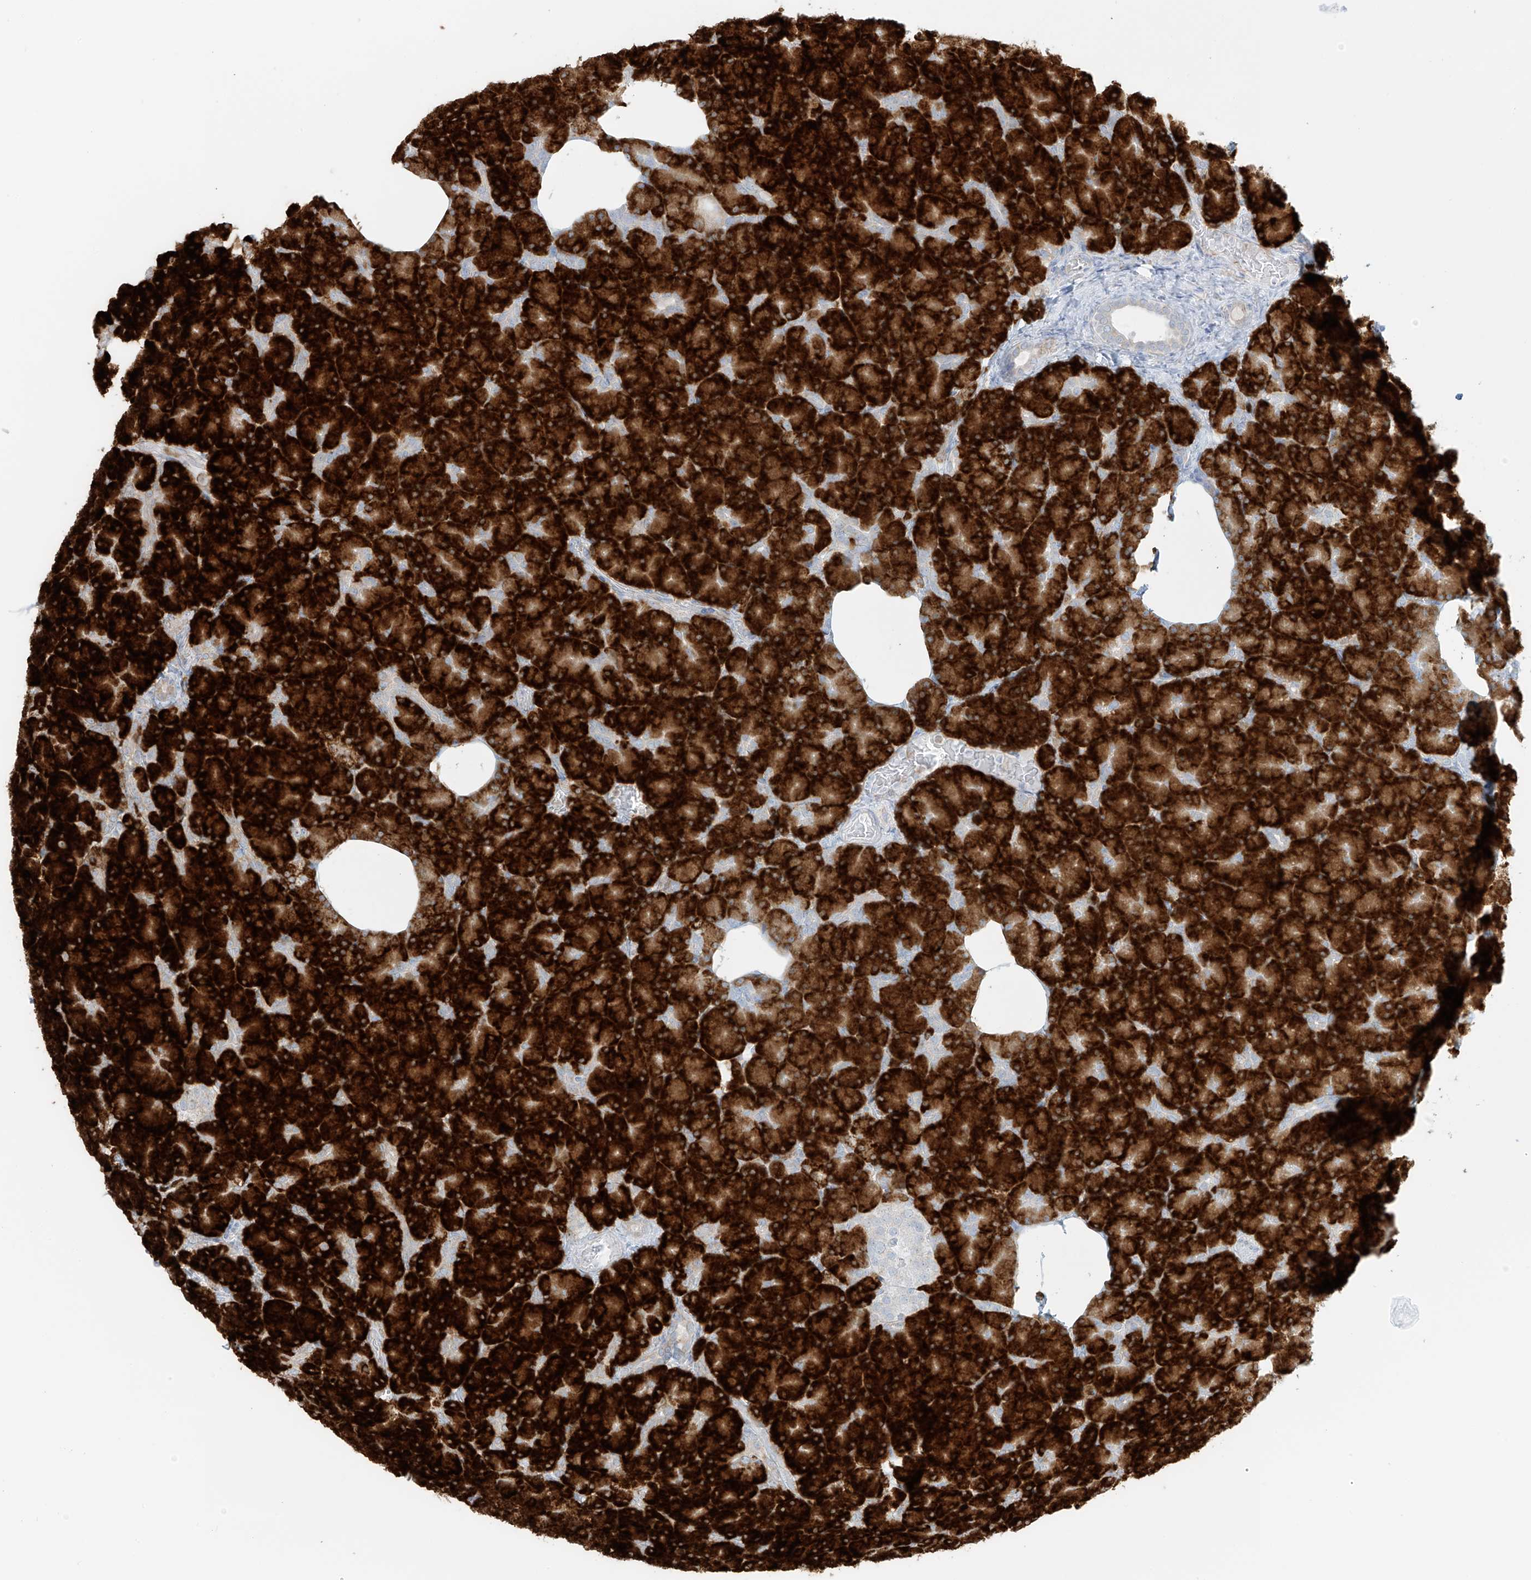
{"staining": {"intensity": "strong", "quantity": ">75%", "location": "cytoplasmic/membranous"}, "tissue": "pancreas", "cell_type": "Exocrine glandular cells", "image_type": "normal", "snomed": [{"axis": "morphology", "description": "Normal tissue, NOS"}, {"axis": "topography", "description": "Pancreas"}], "caption": "Immunohistochemical staining of unremarkable pancreas reveals >75% levels of strong cytoplasmic/membranous protein positivity in approximately >75% of exocrine glandular cells. Nuclei are stained in blue.", "gene": "LRRC59", "patient": {"sex": "female", "age": 43}}